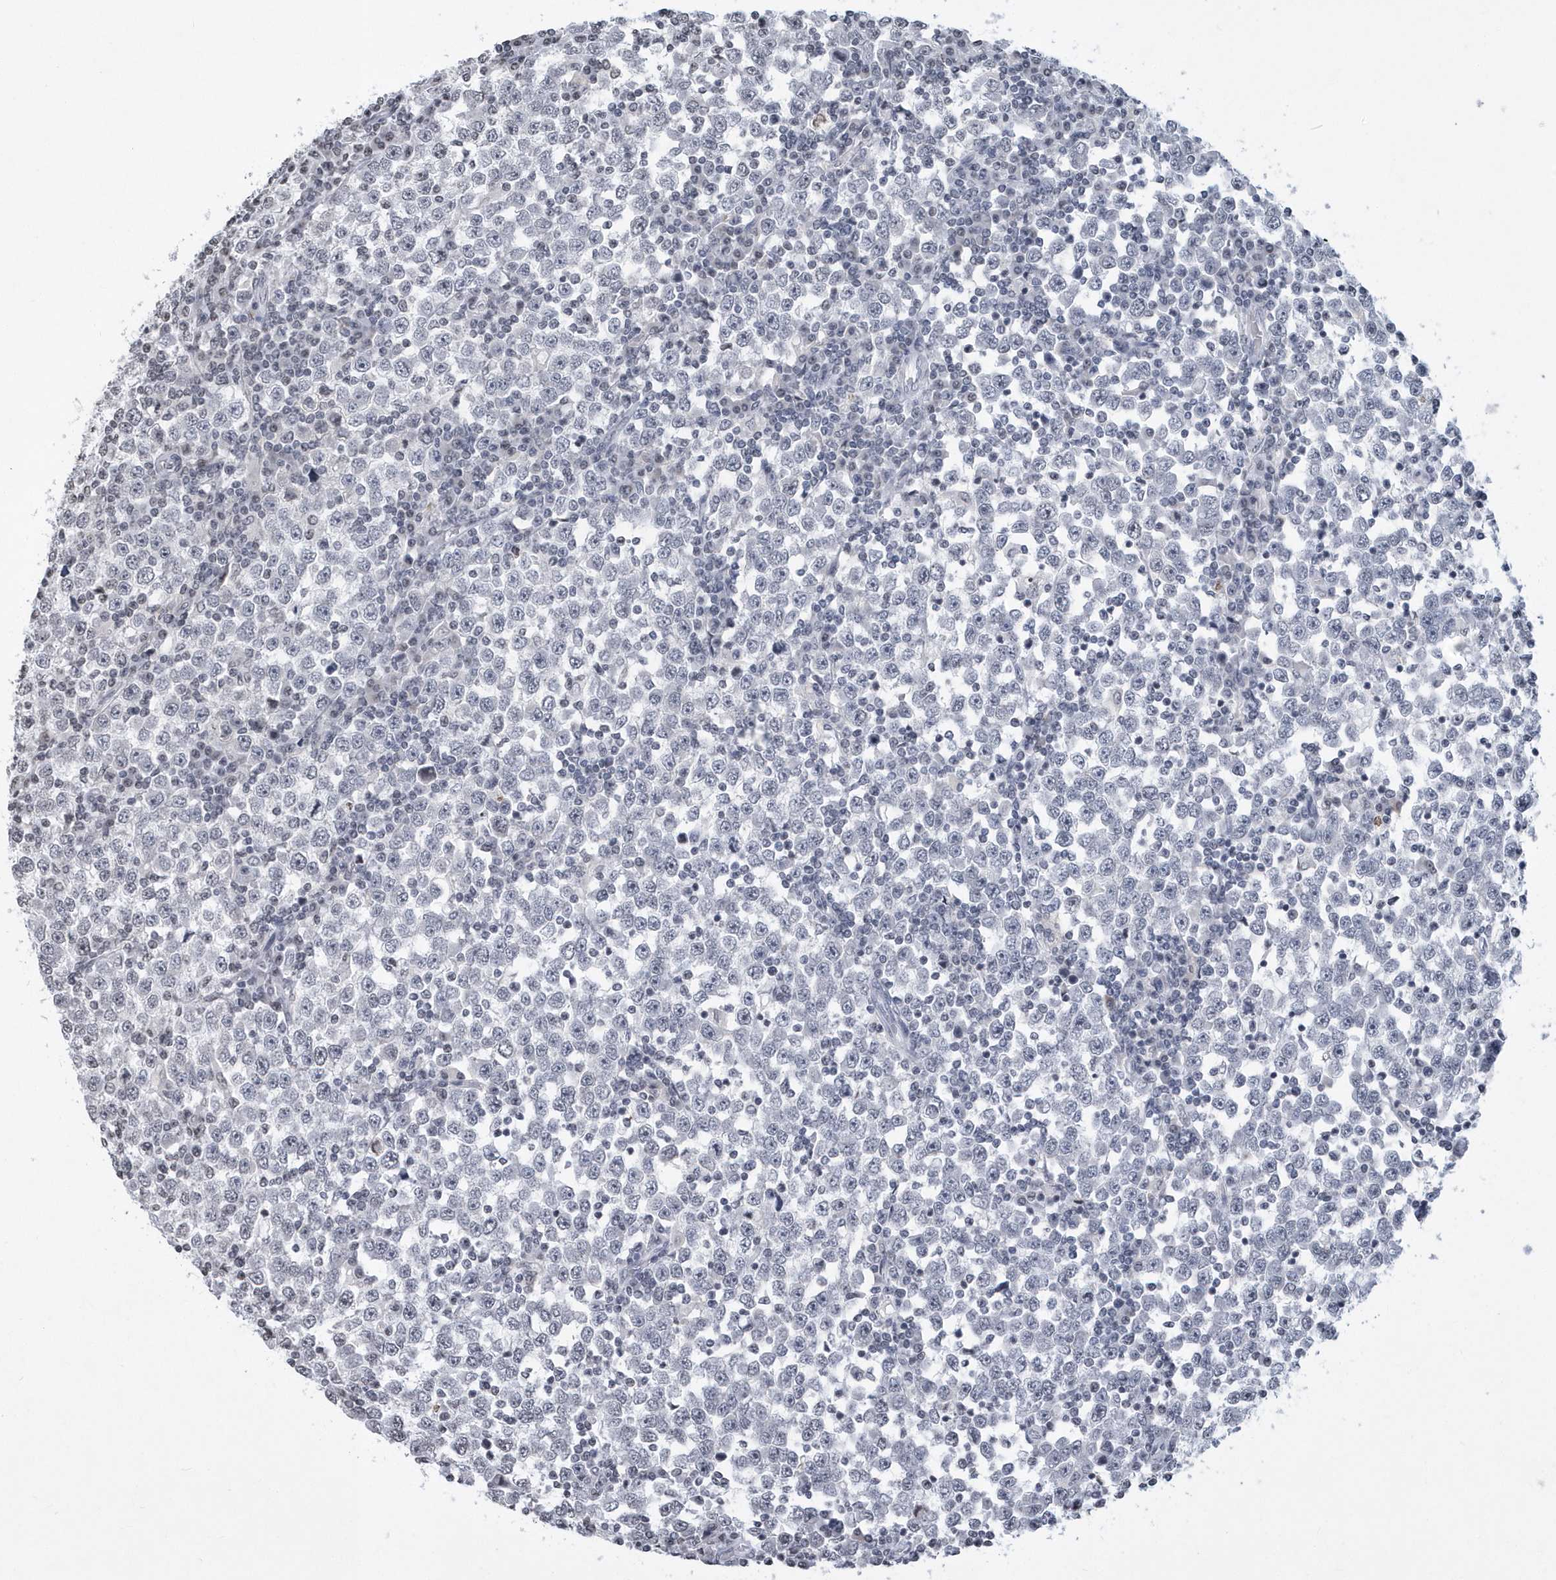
{"staining": {"intensity": "negative", "quantity": "none", "location": "none"}, "tissue": "testis cancer", "cell_type": "Tumor cells", "image_type": "cancer", "snomed": [{"axis": "morphology", "description": "Seminoma, NOS"}, {"axis": "topography", "description": "Testis"}], "caption": "Immunohistochemistry of human testis cancer shows no expression in tumor cells.", "gene": "VWA5B2", "patient": {"sex": "male", "age": 65}}